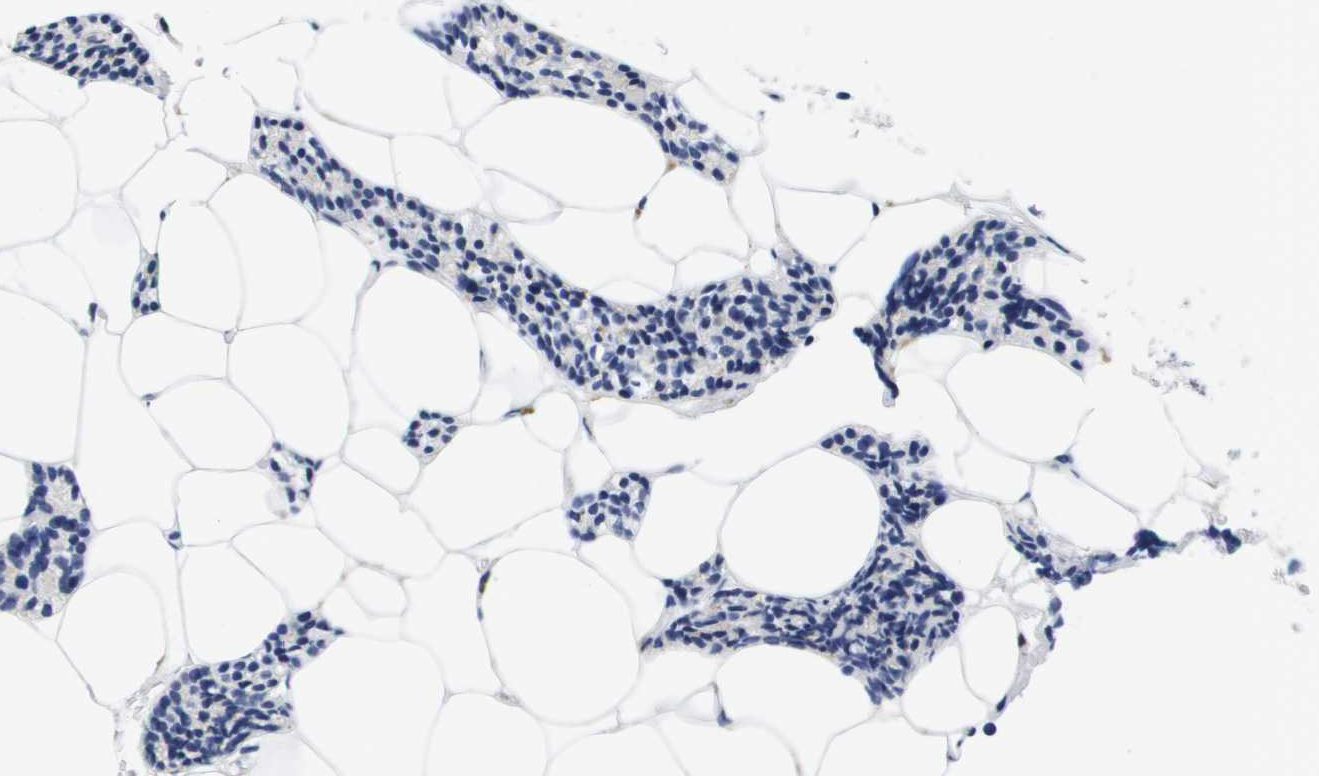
{"staining": {"intensity": "negative", "quantity": "none", "location": "none"}, "tissue": "parathyroid gland", "cell_type": "Glandular cells", "image_type": "normal", "snomed": [{"axis": "morphology", "description": "Normal tissue, NOS"}, {"axis": "morphology", "description": "Adenoma, NOS"}, {"axis": "topography", "description": "Parathyroid gland"}], "caption": "Immunohistochemical staining of unremarkable parathyroid gland demonstrates no significant positivity in glandular cells.", "gene": "HMOX1", "patient": {"sex": "female", "age": 70}}